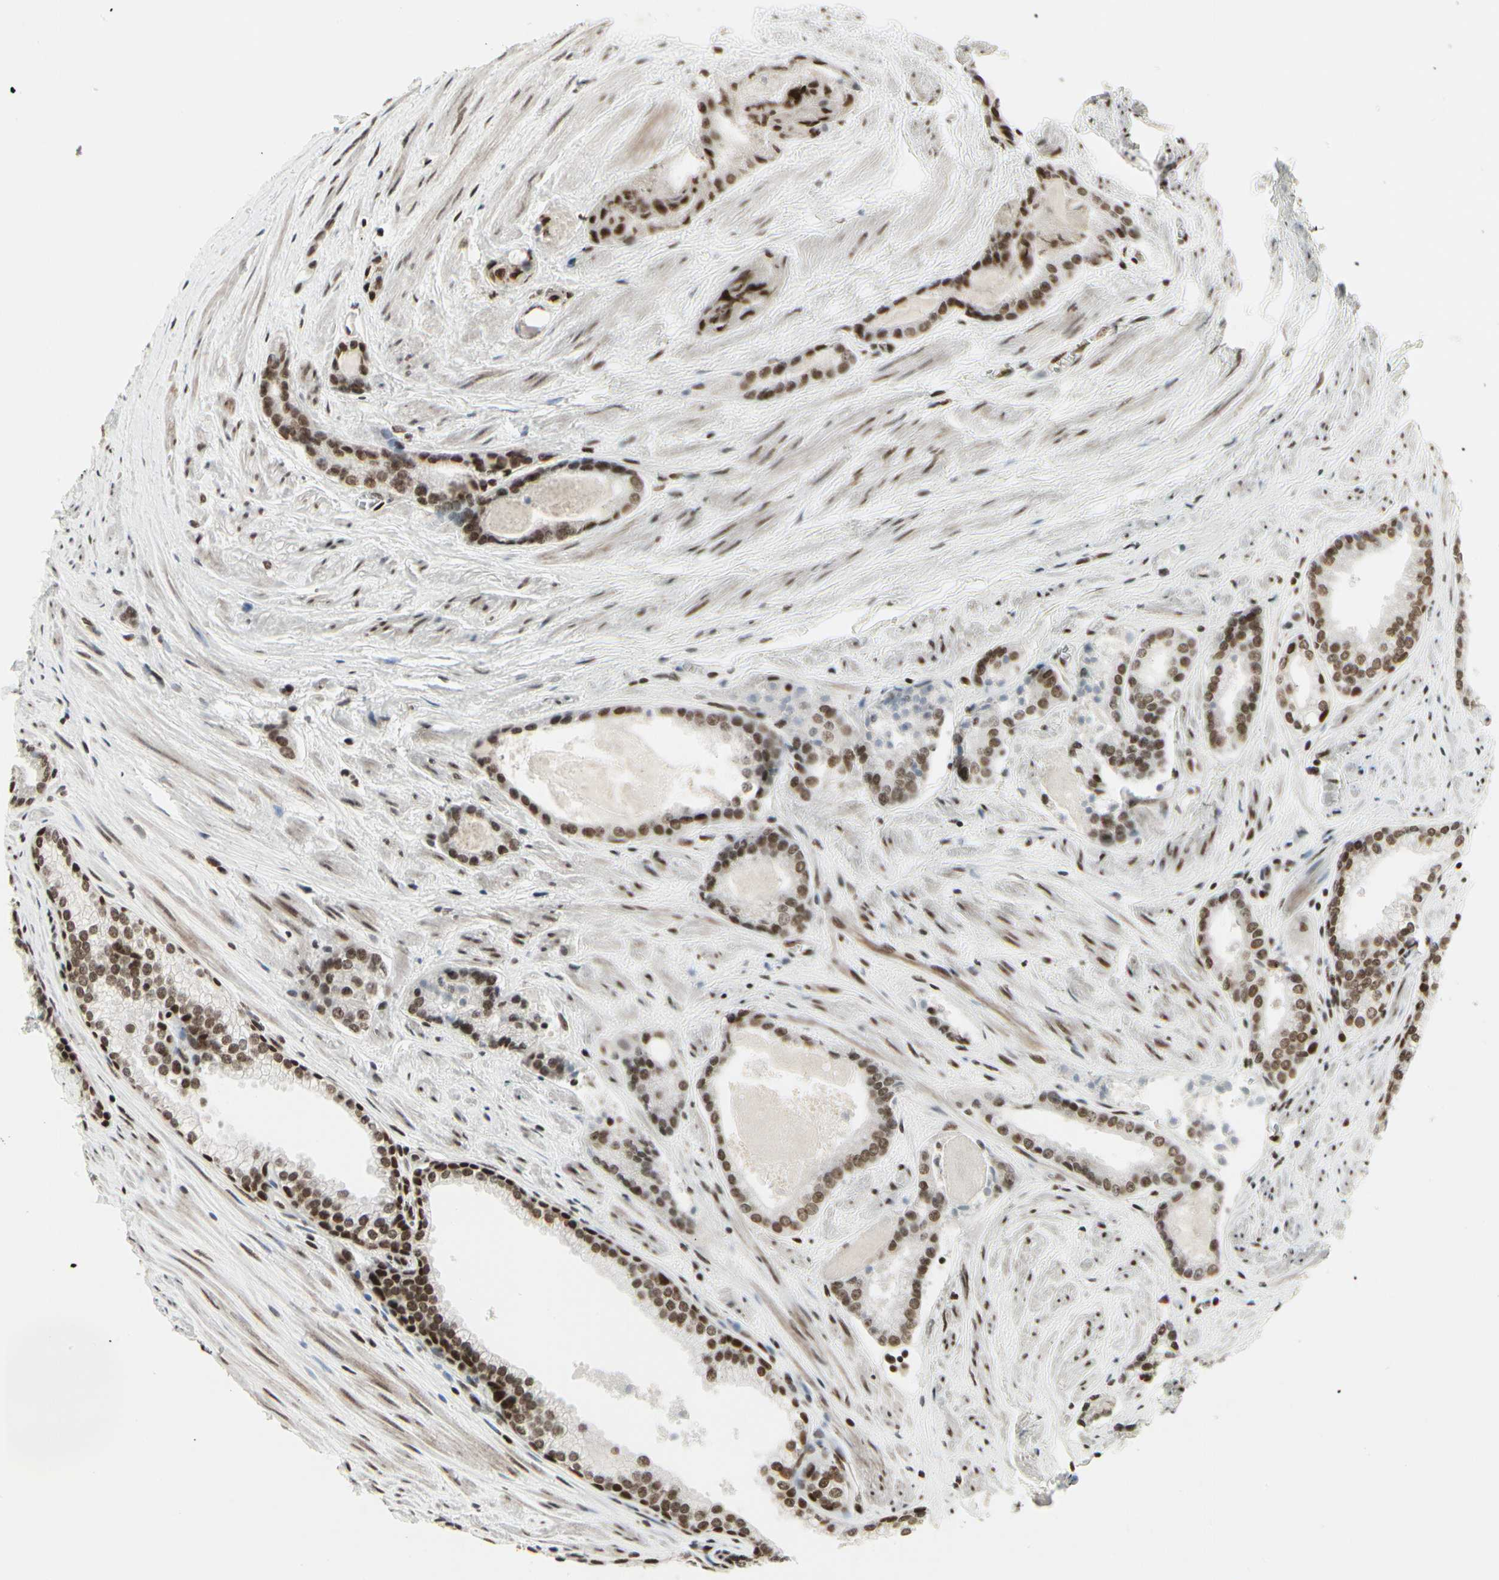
{"staining": {"intensity": "strong", "quantity": ">75%", "location": "nuclear"}, "tissue": "prostate cancer", "cell_type": "Tumor cells", "image_type": "cancer", "snomed": [{"axis": "morphology", "description": "Adenocarcinoma, Low grade"}, {"axis": "topography", "description": "Prostate"}], "caption": "Immunohistochemistry micrograph of neoplastic tissue: prostate adenocarcinoma (low-grade) stained using immunohistochemistry reveals high levels of strong protein expression localized specifically in the nuclear of tumor cells, appearing as a nuclear brown color.", "gene": "HMG20A", "patient": {"sex": "male", "age": 60}}